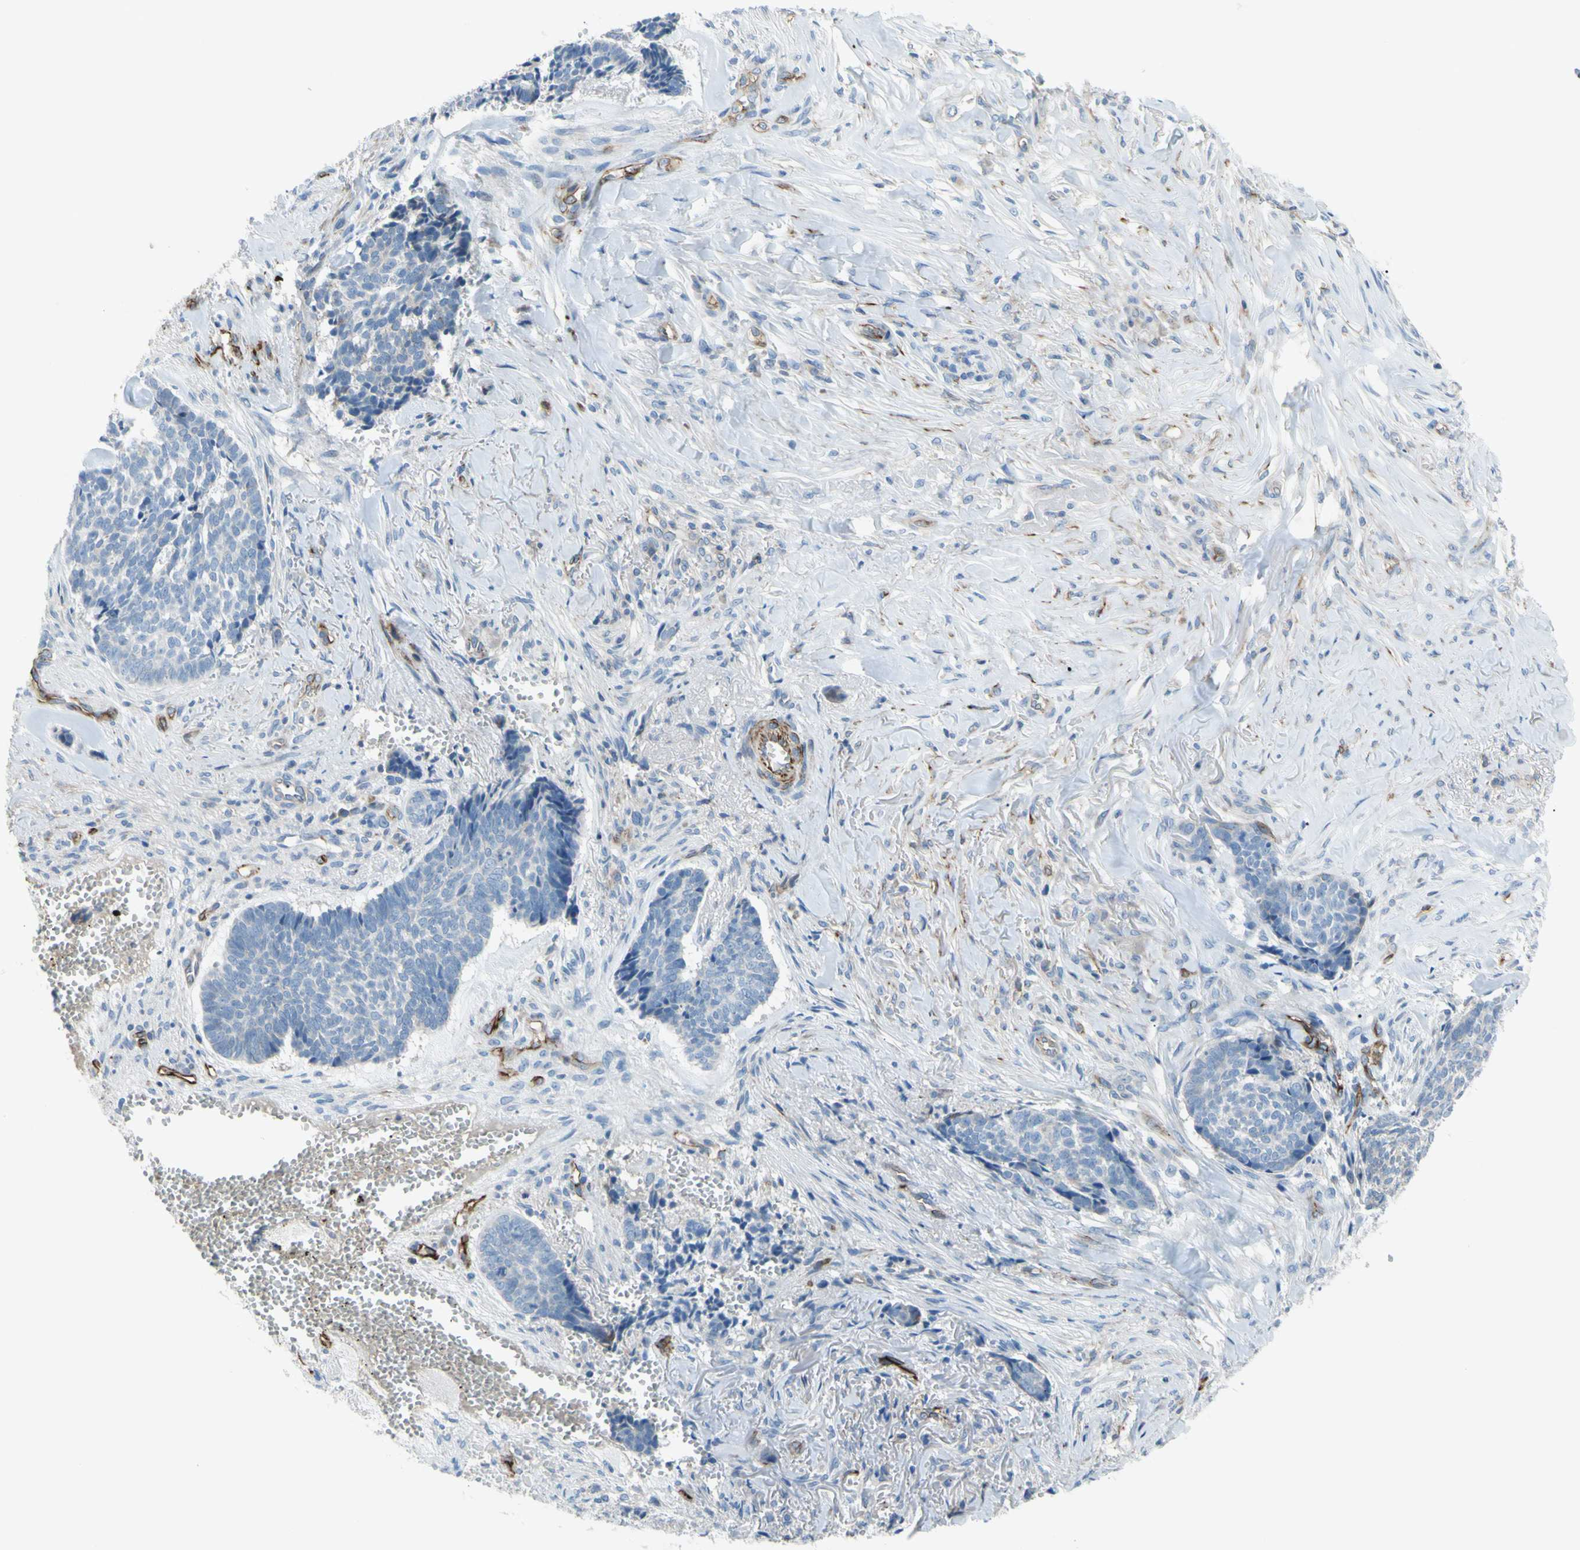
{"staining": {"intensity": "negative", "quantity": "none", "location": "none"}, "tissue": "skin cancer", "cell_type": "Tumor cells", "image_type": "cancer", "snomed": [{"axis": "morphology", "description": "Basal cell carcinoma"}, {"axis": "topography", "description": "Skin"}], "caption": "The histopathology image displays no significant positivity in tumor cells of skin cancer.", "gene": "PRRG2", "patient": {"sex": "male", "age": 84}}